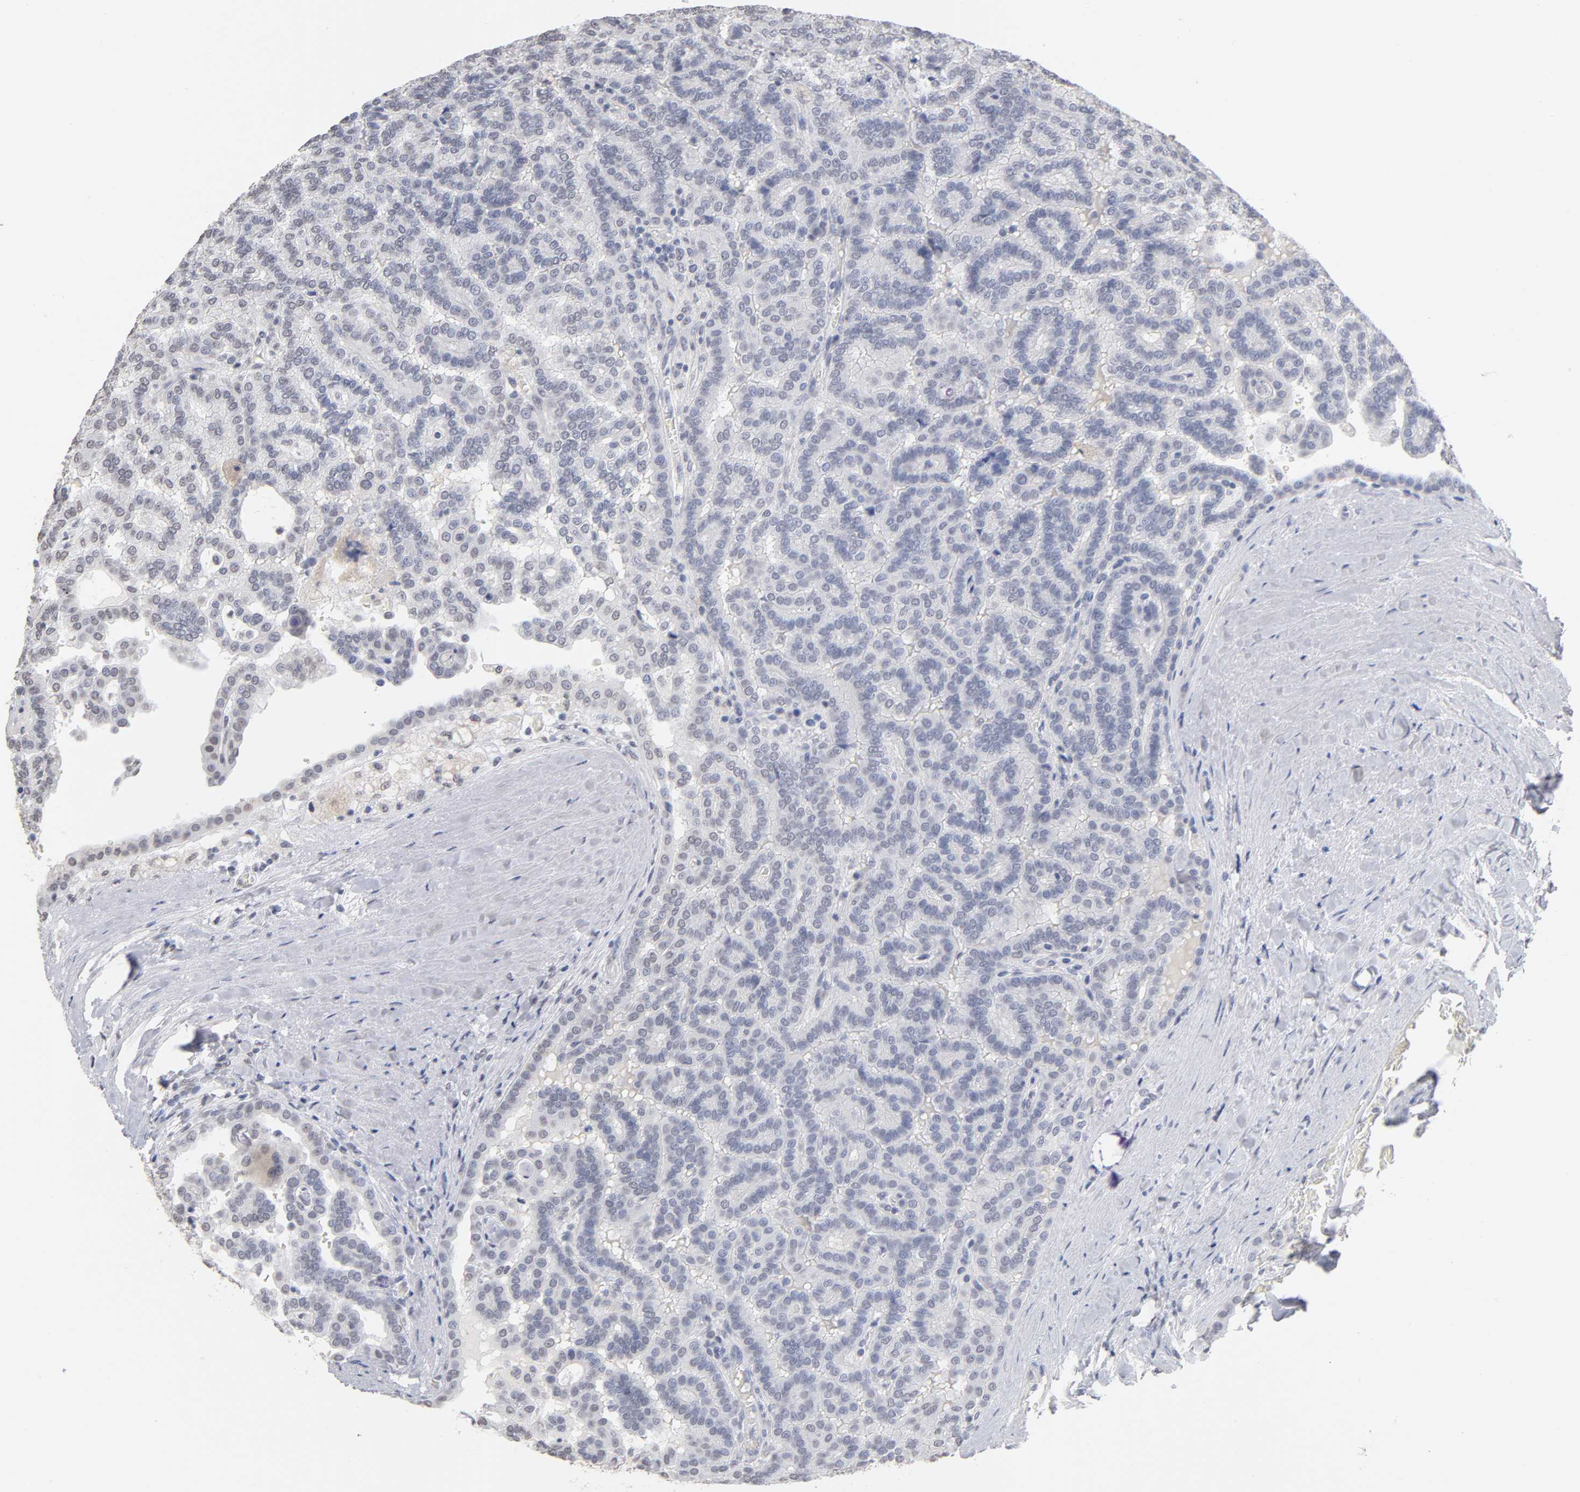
{"staining": {"intensity": "weak", "quantity": "<25%", "location": "nuclear"}, "tissue": "renal cancer", "cell_type": "Tumor cells", "image_type": "cancer", "snomed": [{"axis": "morphology", "description": "Adenocarcinoma, NOS"}, {"axis": "topography", "description": "Kidney"}], "caption": "Immunohistochemistry micrograph of renal cancer (adenocarcinoma) stained for a protein (brown), which exhibits no staining in tumor cells.", "gene": "CRABP2", "patient": {"sex": "male", "age": 61}}